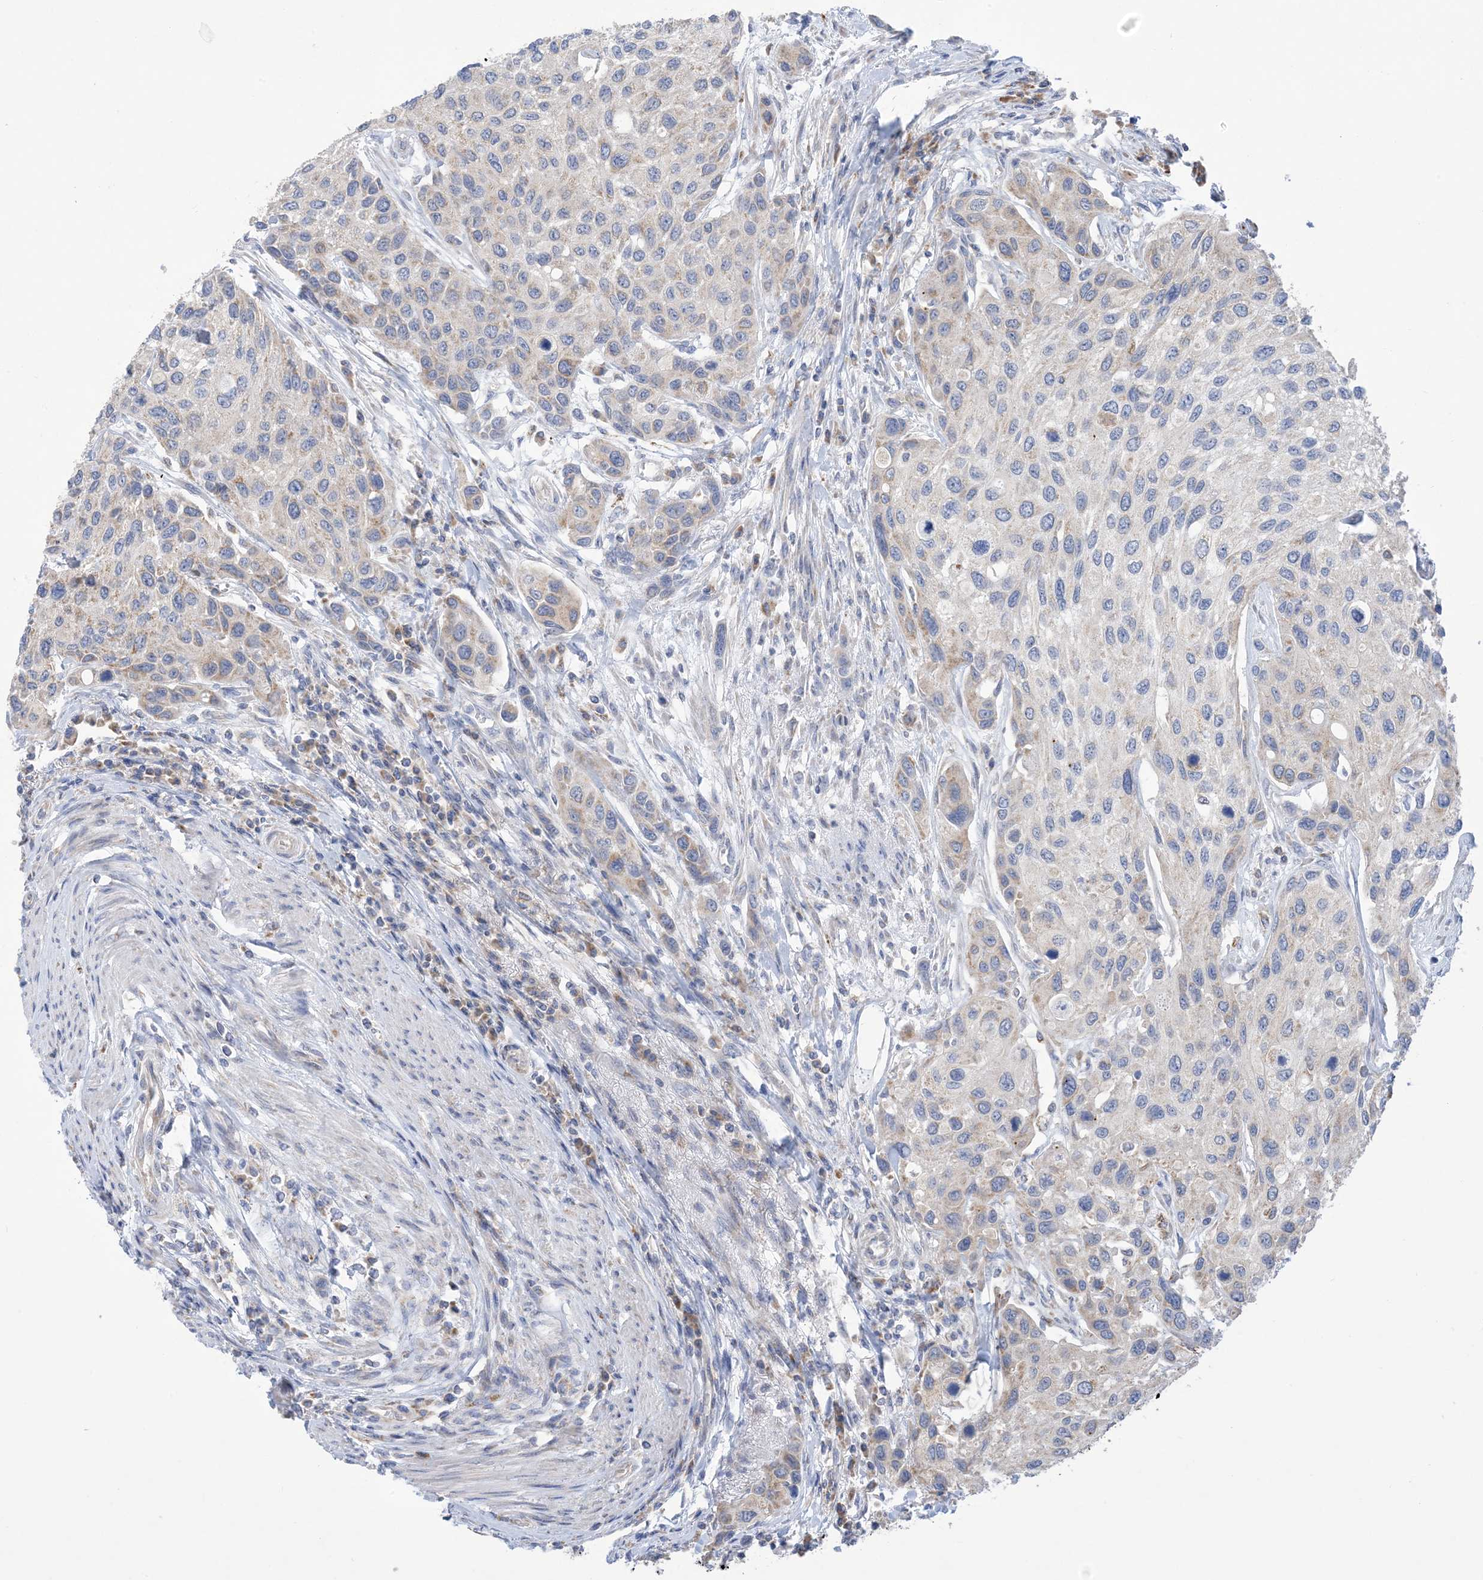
{"staining": {"intensity": "negative", "quantity": "none", "location": "none"}, "tissue": "urothelial cancer", "cell_type": "Tumor cells", "image_type": "cancer", "snomed": [{"axis": "morphology", "description": "Normal tissue, NOS"}, {"axis": "morphology", "description": "Urothelial carcinoma, High grade"}, {"axis": "topography", "description": "Vascular tissue"}, {"axis": "topography", "description": "Urinary bladder"}], "caption": "IHC photomicrograph of neoplastic tissue: human urothelial carcinoma (high-grade) stained with DAB (3,3'-diaminobenzidine) exhibits no significant protein expression in tumor cells.", "gene": "CLEC16A", "patient": {"sex": "female", "age": 56}}